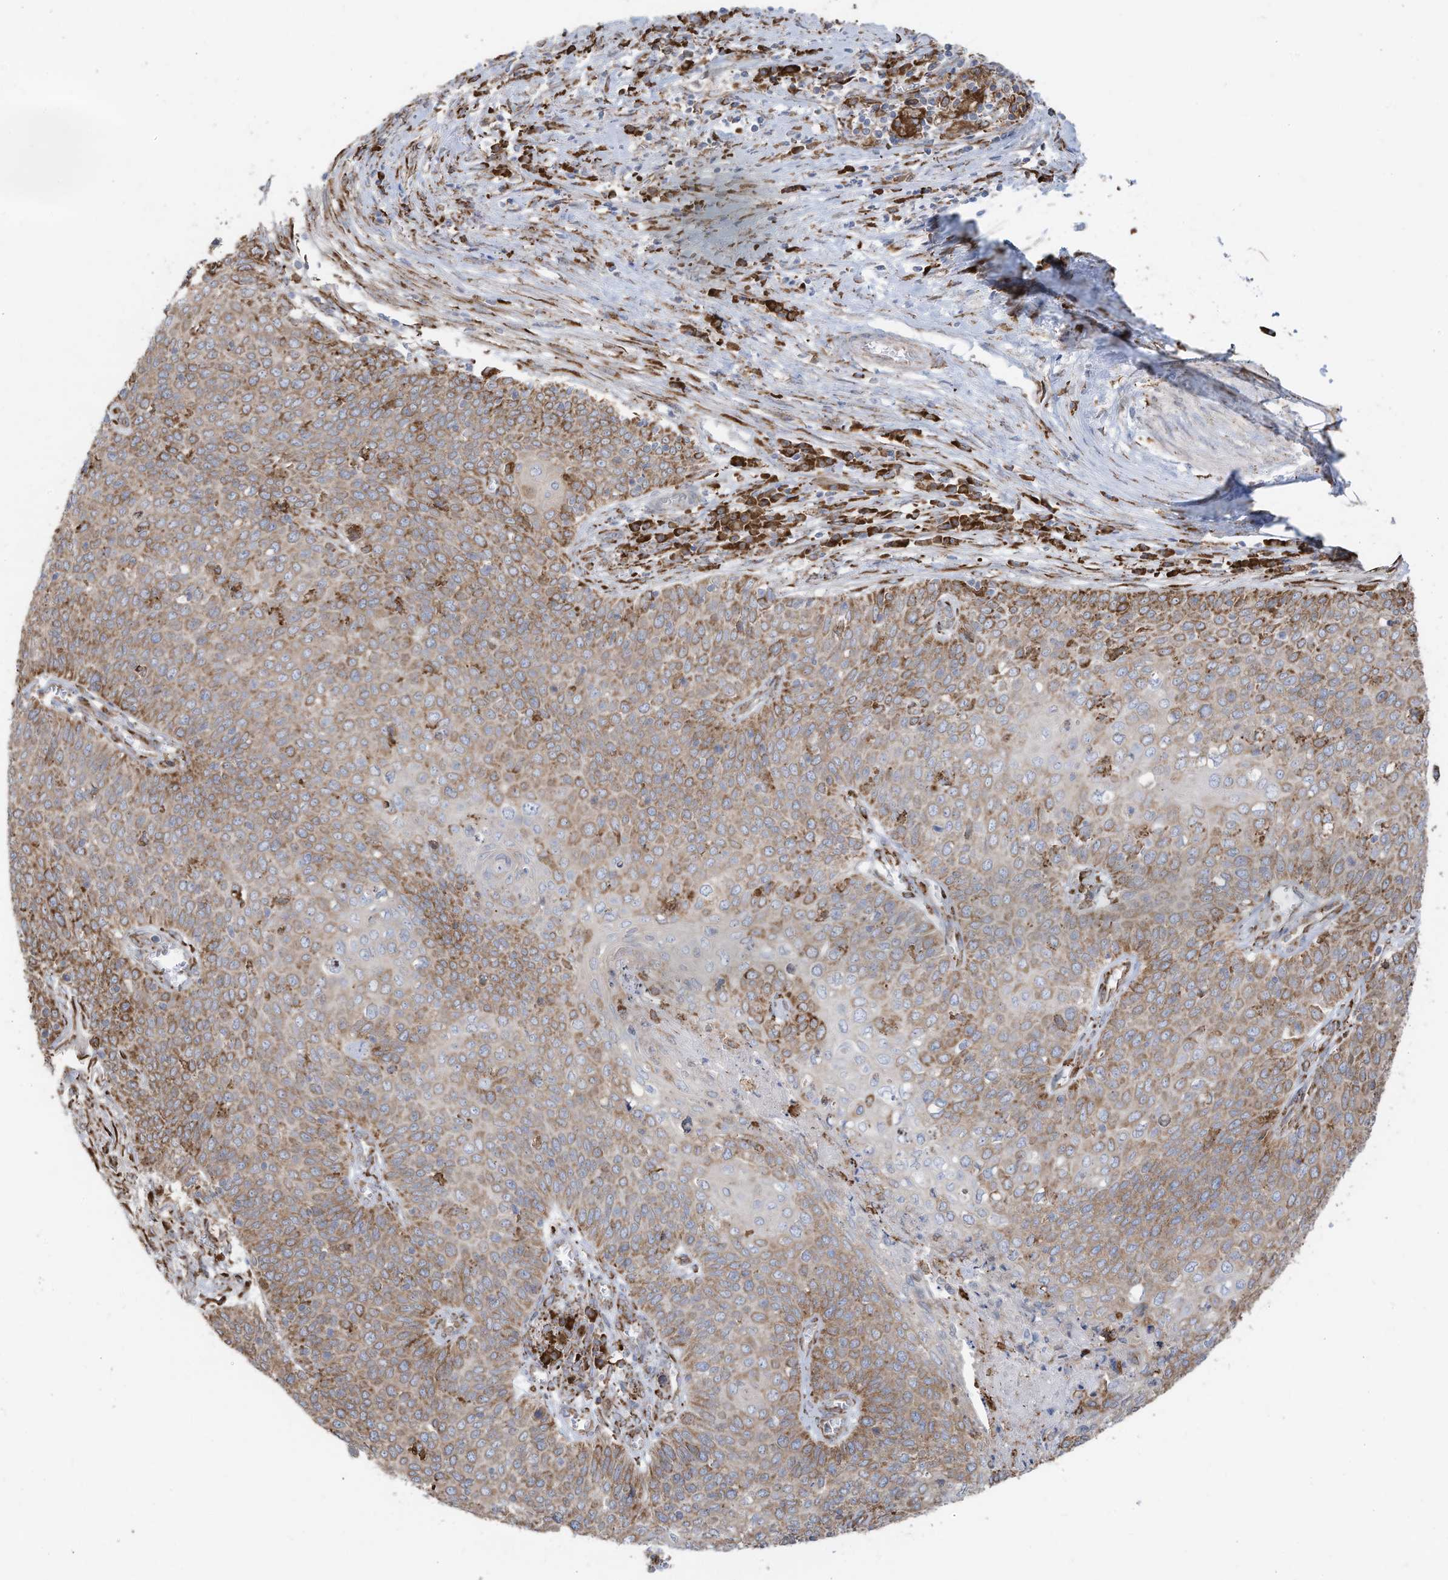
{"staining": {"intensity": "moderate", "quantity": "25%-75%", "location": "cytoplasmic/membranous"}, "tissue": "cervical cancer", "cell_type": "Tumor cells", "image_type": "cancer", "snomed": [{"axis": "morphology", "description": "Squamous cell carcinoma, NOS"}, {"axis": "topography", "description": "Cervix"}], "caption": "Cervical squamous cell carcinoma stained with a protein marker displays moderate staining in tumor cells.", "gene": "ZNF354C", "patient": {"sex": "female", "age": 39}}